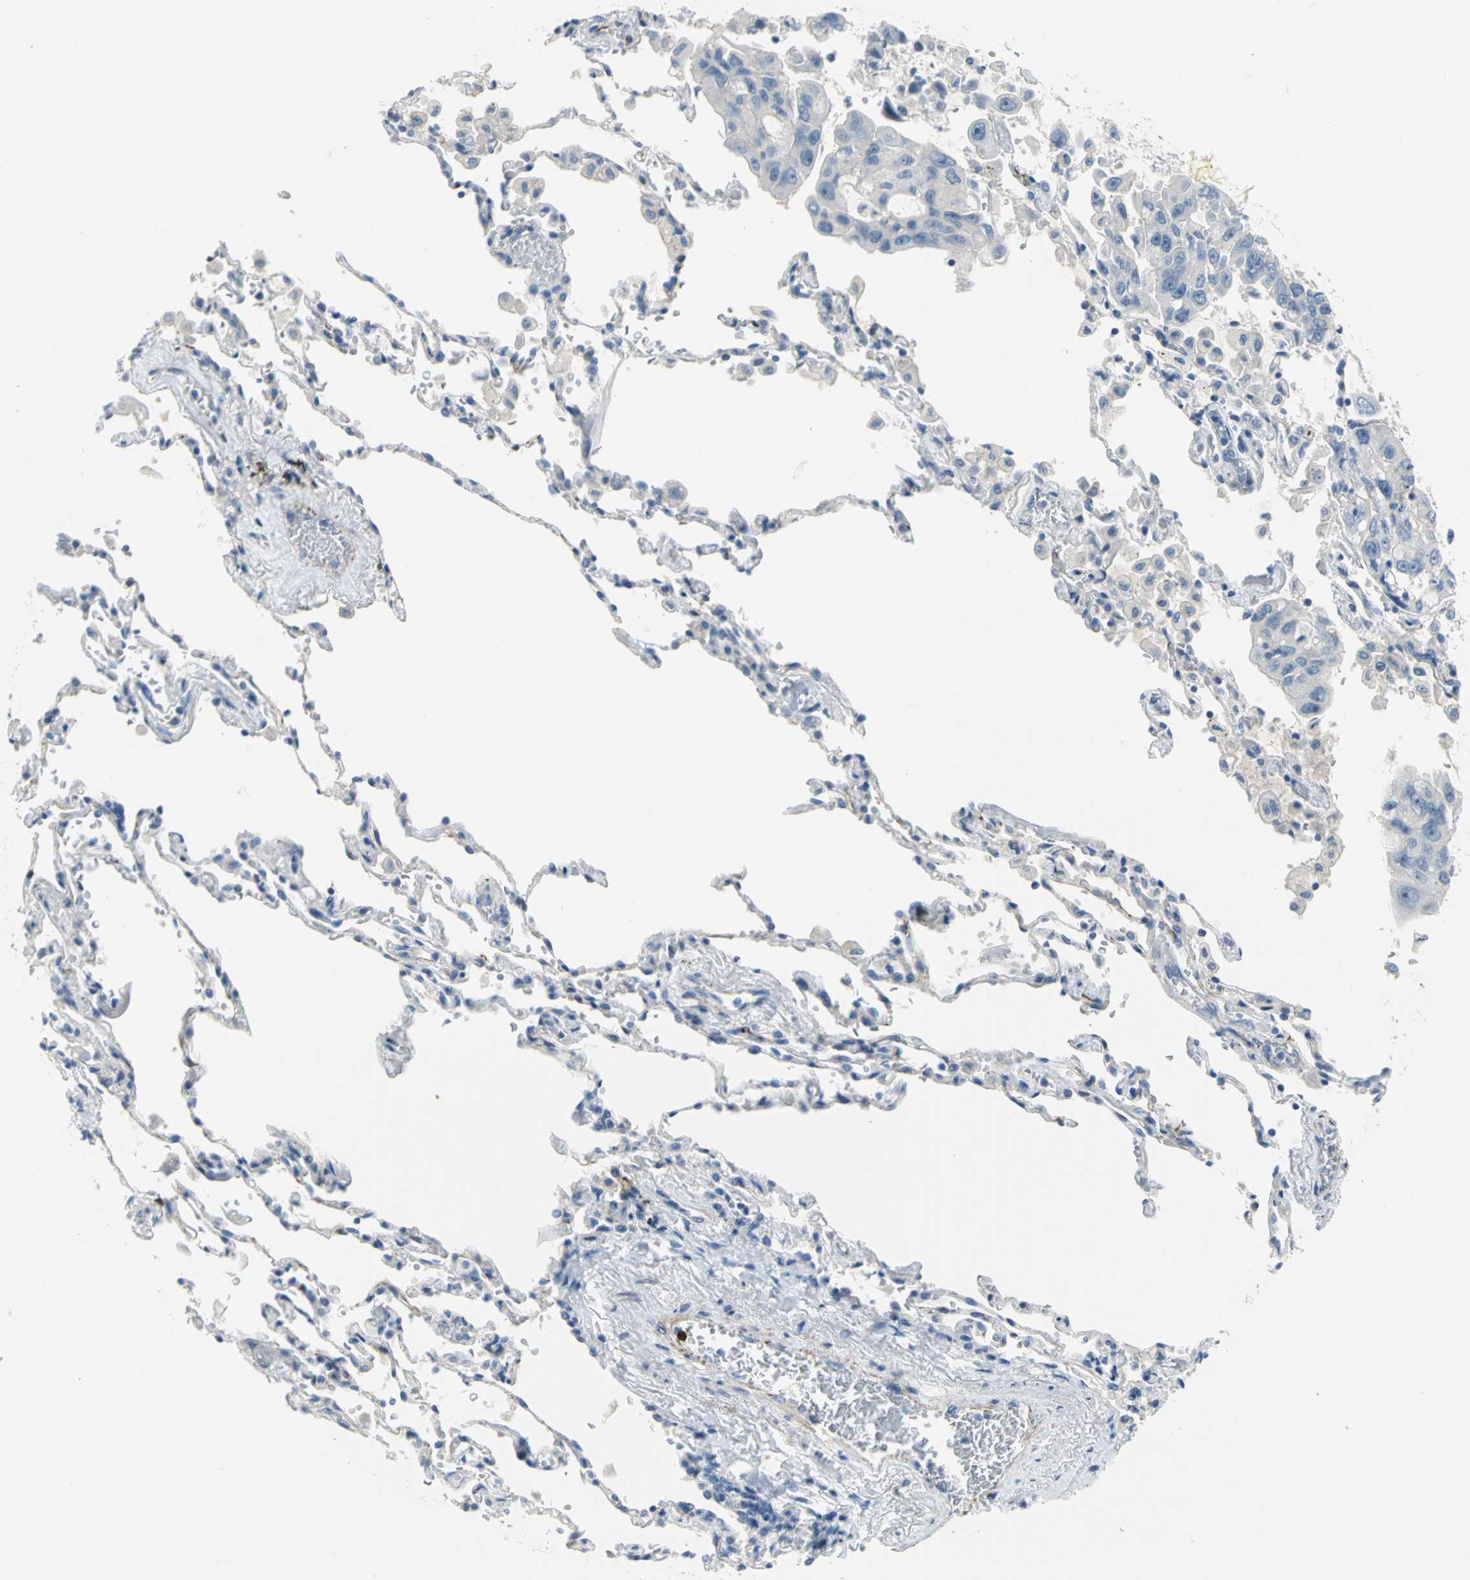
{"staining": {"intensity": "negative", "quantity": "none", "location": "none"}, "tissue": "lung cancer", "cell_type": "Tumor cells", "image_type": "cancer", "snomed": [{"axis": "morphology", "description": "Adenocarcinoma, NOS"}, {"axis": "topography", "description": "Lung"}], "caption": "Tumor cells show no significant expression in lung cancer (adenocarcinoma).", "gene": "ALOX15", "patient": {"sex": "male", "age": 64}}